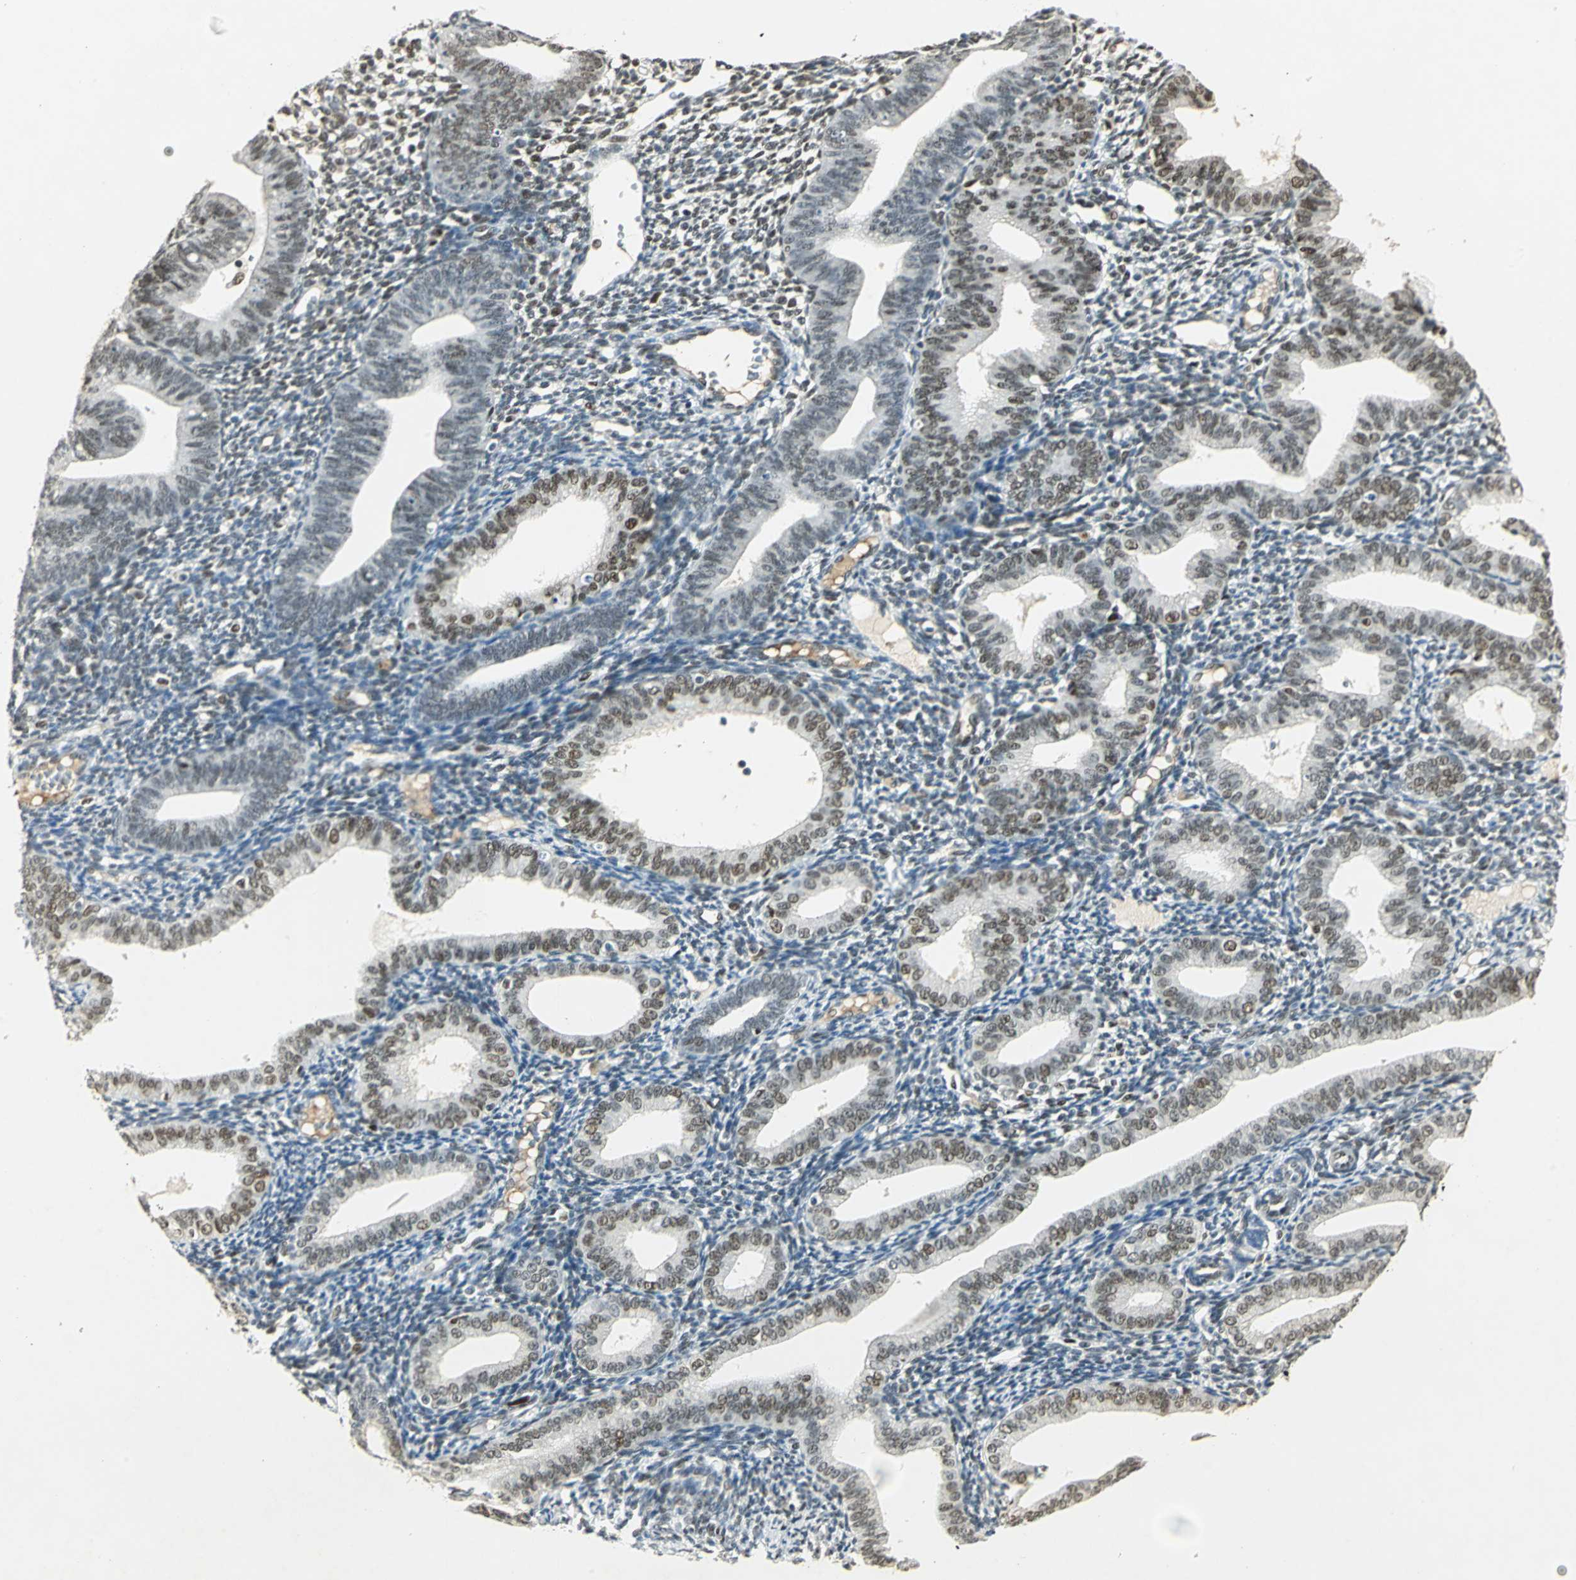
{"staining": {"intensity": "moderate", "quantity": "25%-75%", "location": "nuclear"}, "tissue": "endometrium", "cell_type": "Cells in endometrial stroma", "image_type": "normal", "snomed": [{"axis": "morphology", "description": "Normal tissue, NOS"}, {"axis": "topography", "description": "Endometrium"}], "caption": "IHC micrograph of unremarkable human endometrium stained for a protein (brown), which reveals medium levels of moderate nuclear staining in approximately 25%-75% of cells in endometrial stroma.", "gene": "AK6", "patient": {"sex": "female", "age": 61}}